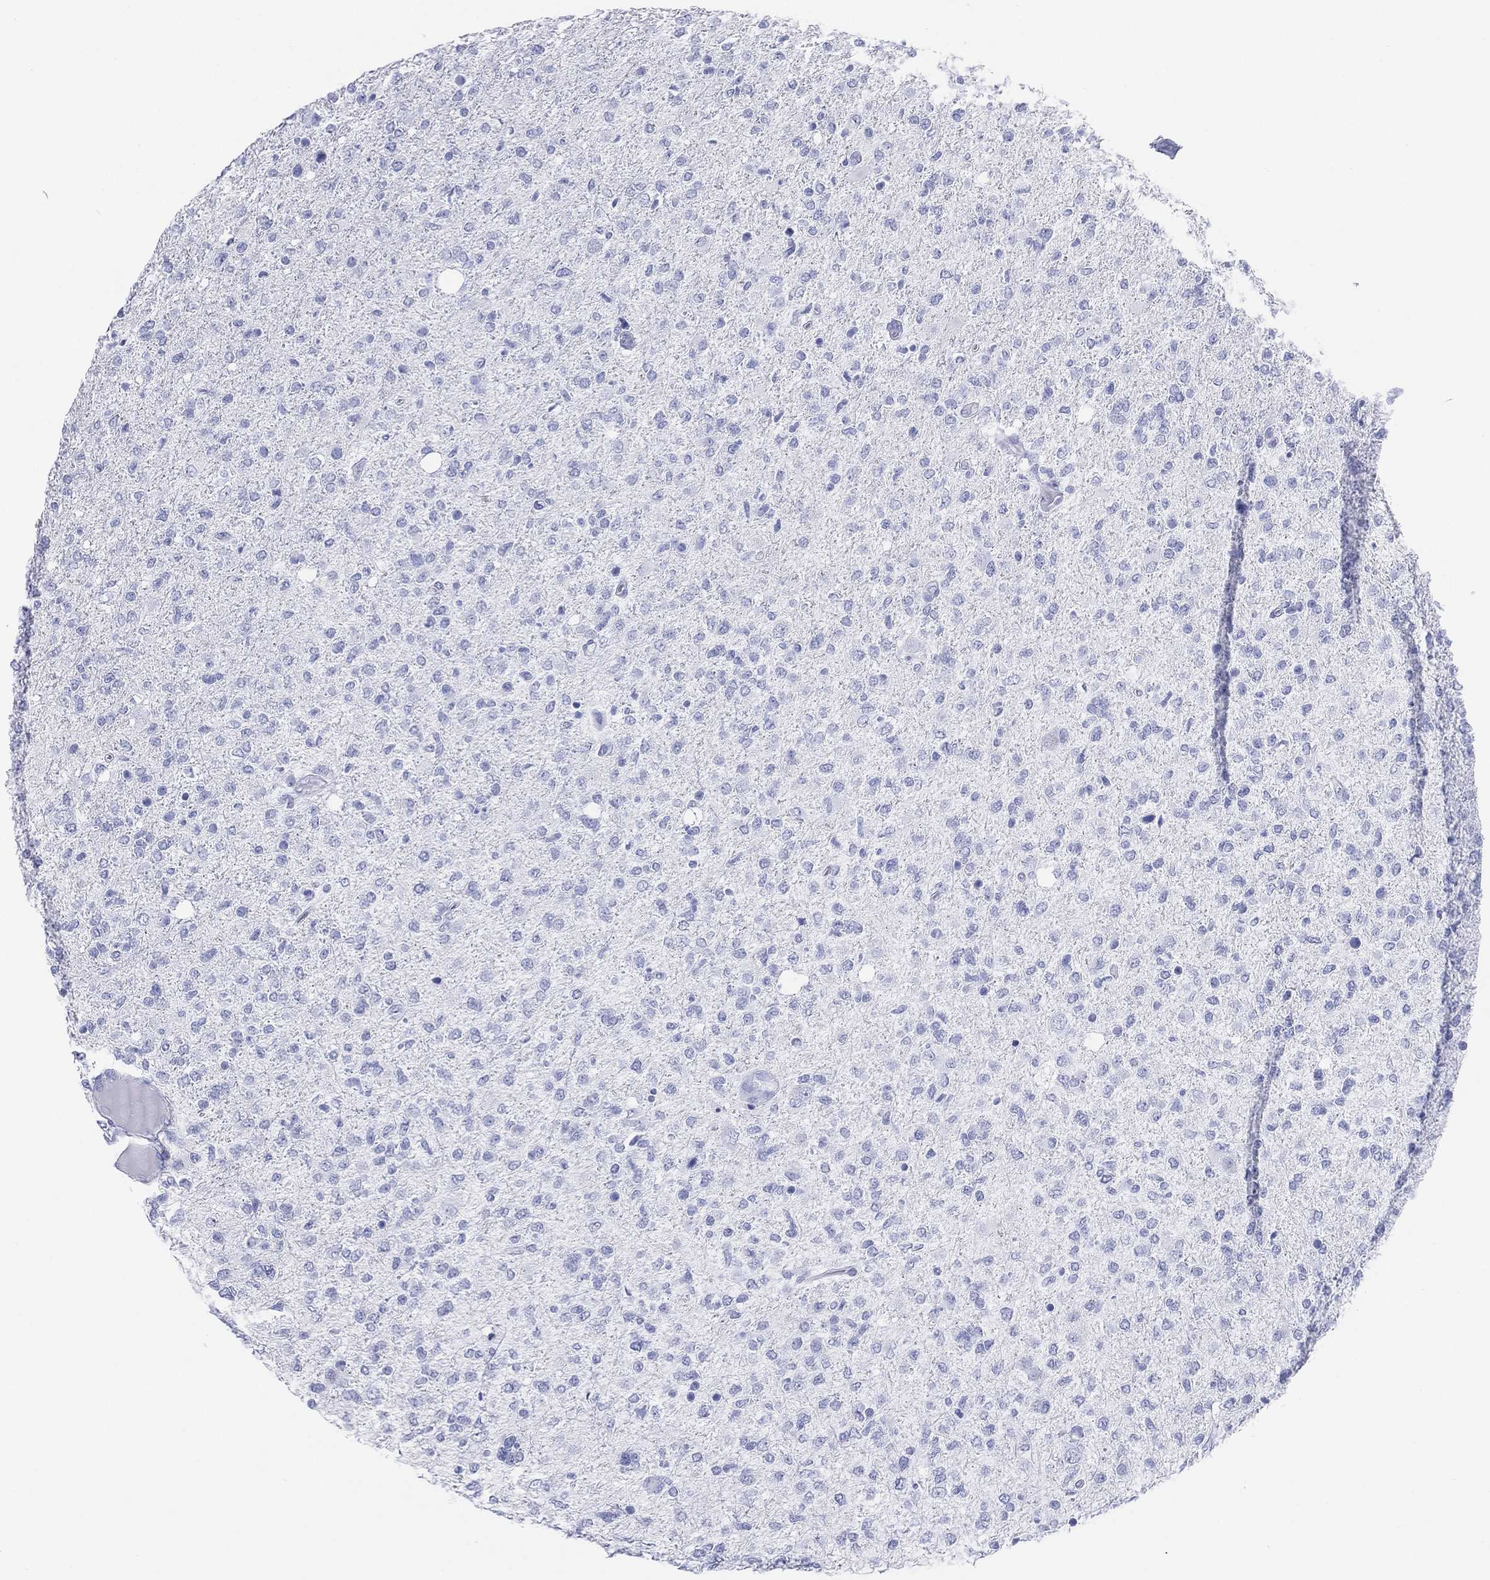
{"staining": {"intensity": "negative", "quantity": "none", "location": "none"}, "tissue": "glioma", "cell_type": "Tumor cells", "image_type": "cancer", "snomed": [{"axis": "morphology", "description": "Glioma, malignant, High grade"}, {"axis": "topography", "description": "Cerebral cortex"}], "caption": "High power microscopy histopathology image of an IHC histopathology image of malignant high-grade glioma, revealing no significant positivity in tumor cells. (DAB (3,3'-diaminobenzidine) immunohistochemistry, high magnification).", "gene": "CD79A", "patient": {"sex": "male", "age": 70}}